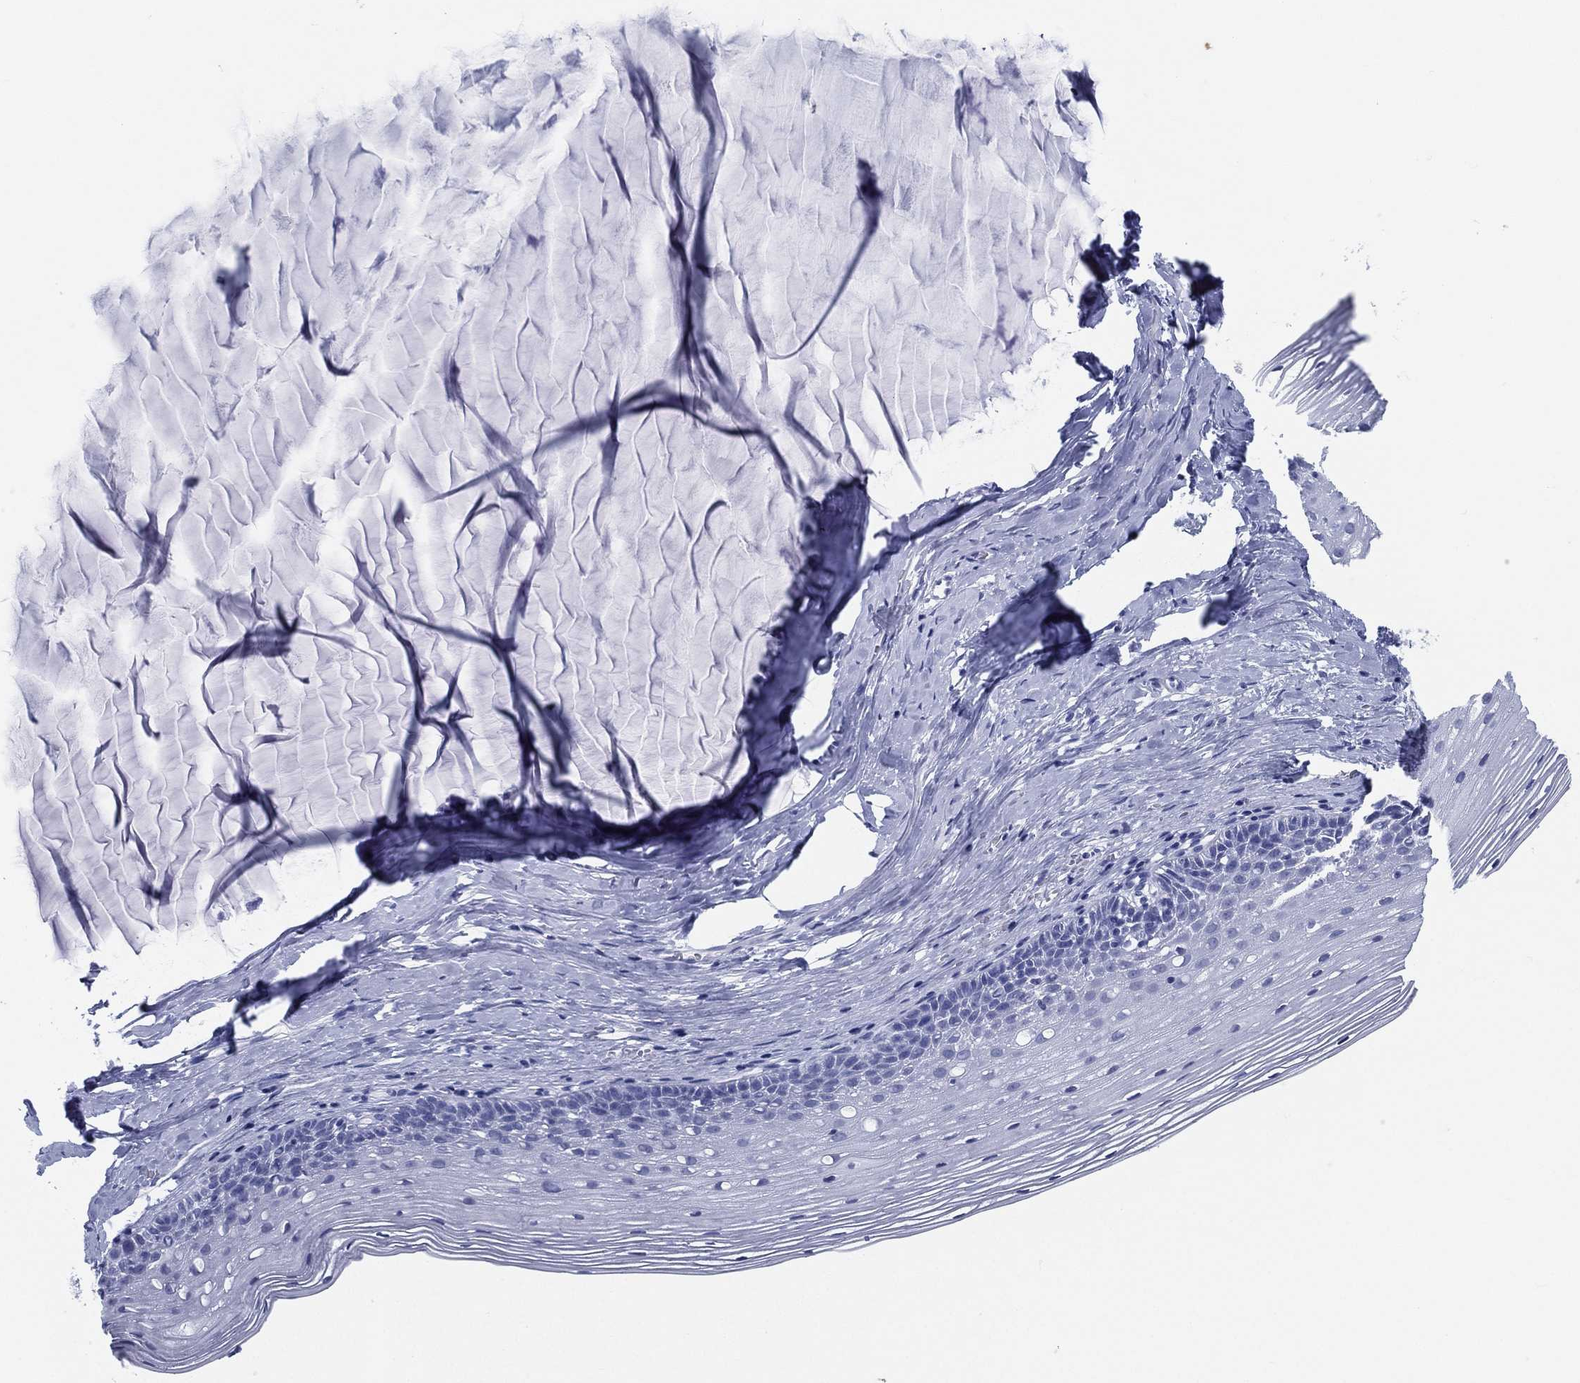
{"staining": {"intensity": "negative", "quantity": "none", "location": "none"}, "tissue": "cervix", "cell_type": "Glandular cells", "image_type": "normal", "snomed": [{"axis": "morphology", "description": "Normal tissue, NOS"}, {"axis": "topography", "description": "Cervix"}], "caption": "Histopathology image shows no protein expression in glandular cells of benign cervix.", "gene": "ATP1B2", "patient": {"sex": "female", "age": 40}}